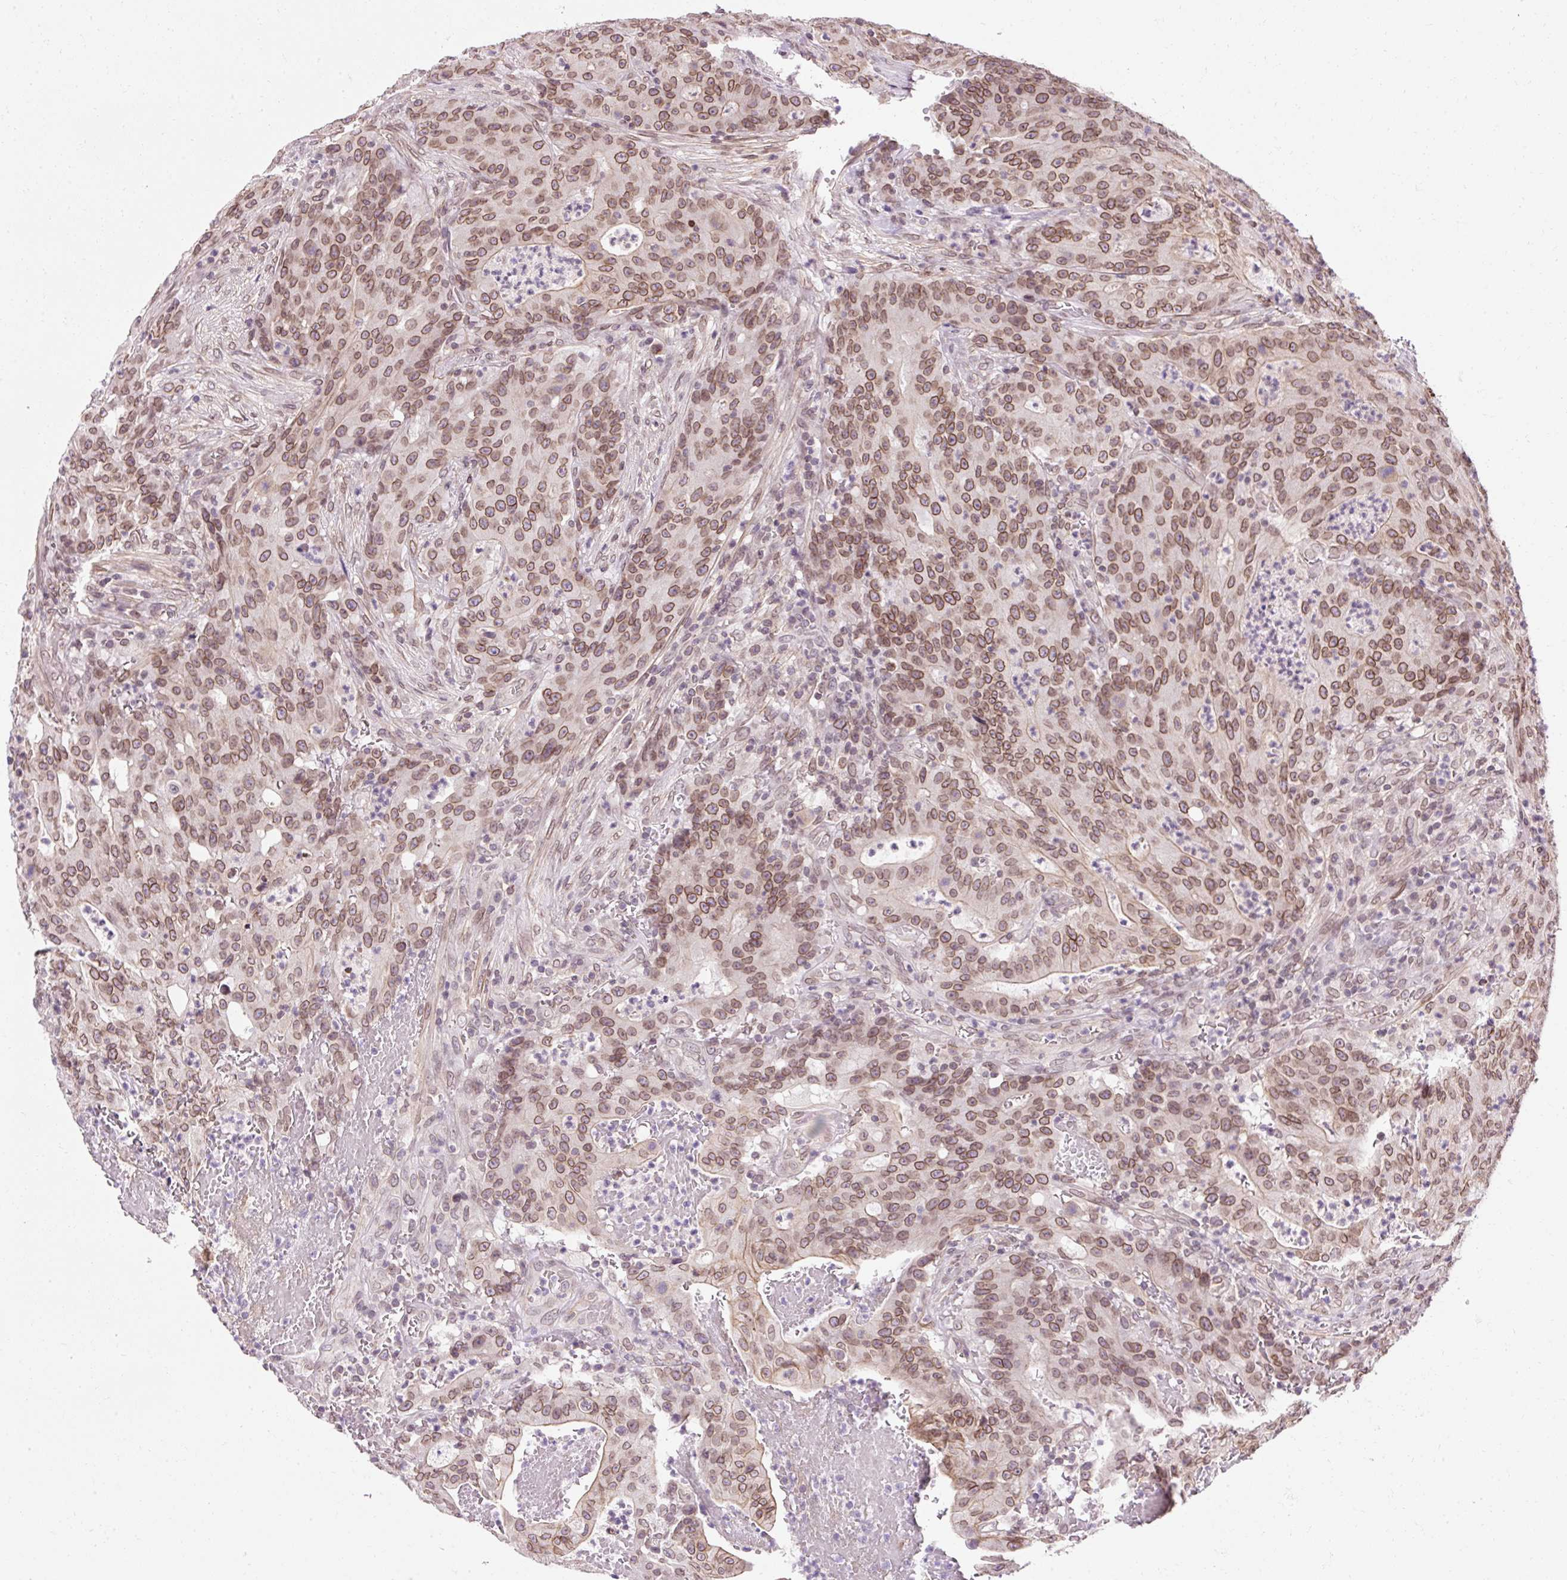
{"staining": {"intensity": "moderate", "quantity": ">75%", "location": "cytoplasmic/membranous,nuclear"}, "tissue": "colorectal cancer", "cell_type": "Tumor cells", "image_type": "cancer", "snomed": [{"axis": "morphology", "description": "Adenocarcinoma, NOS"}, {"axis": "topography", "description": "Colon"}], "caption": "DAB (3,3'-diaminobenzidine) immunohistochemical staining of human colorectal cancer reveals moderate cytoplasmic/membranous and nuclear protein positivity in about >75% of tumor cells.", "gene": "ZNF610", "patient": {"sex": "male", "age": 83}}